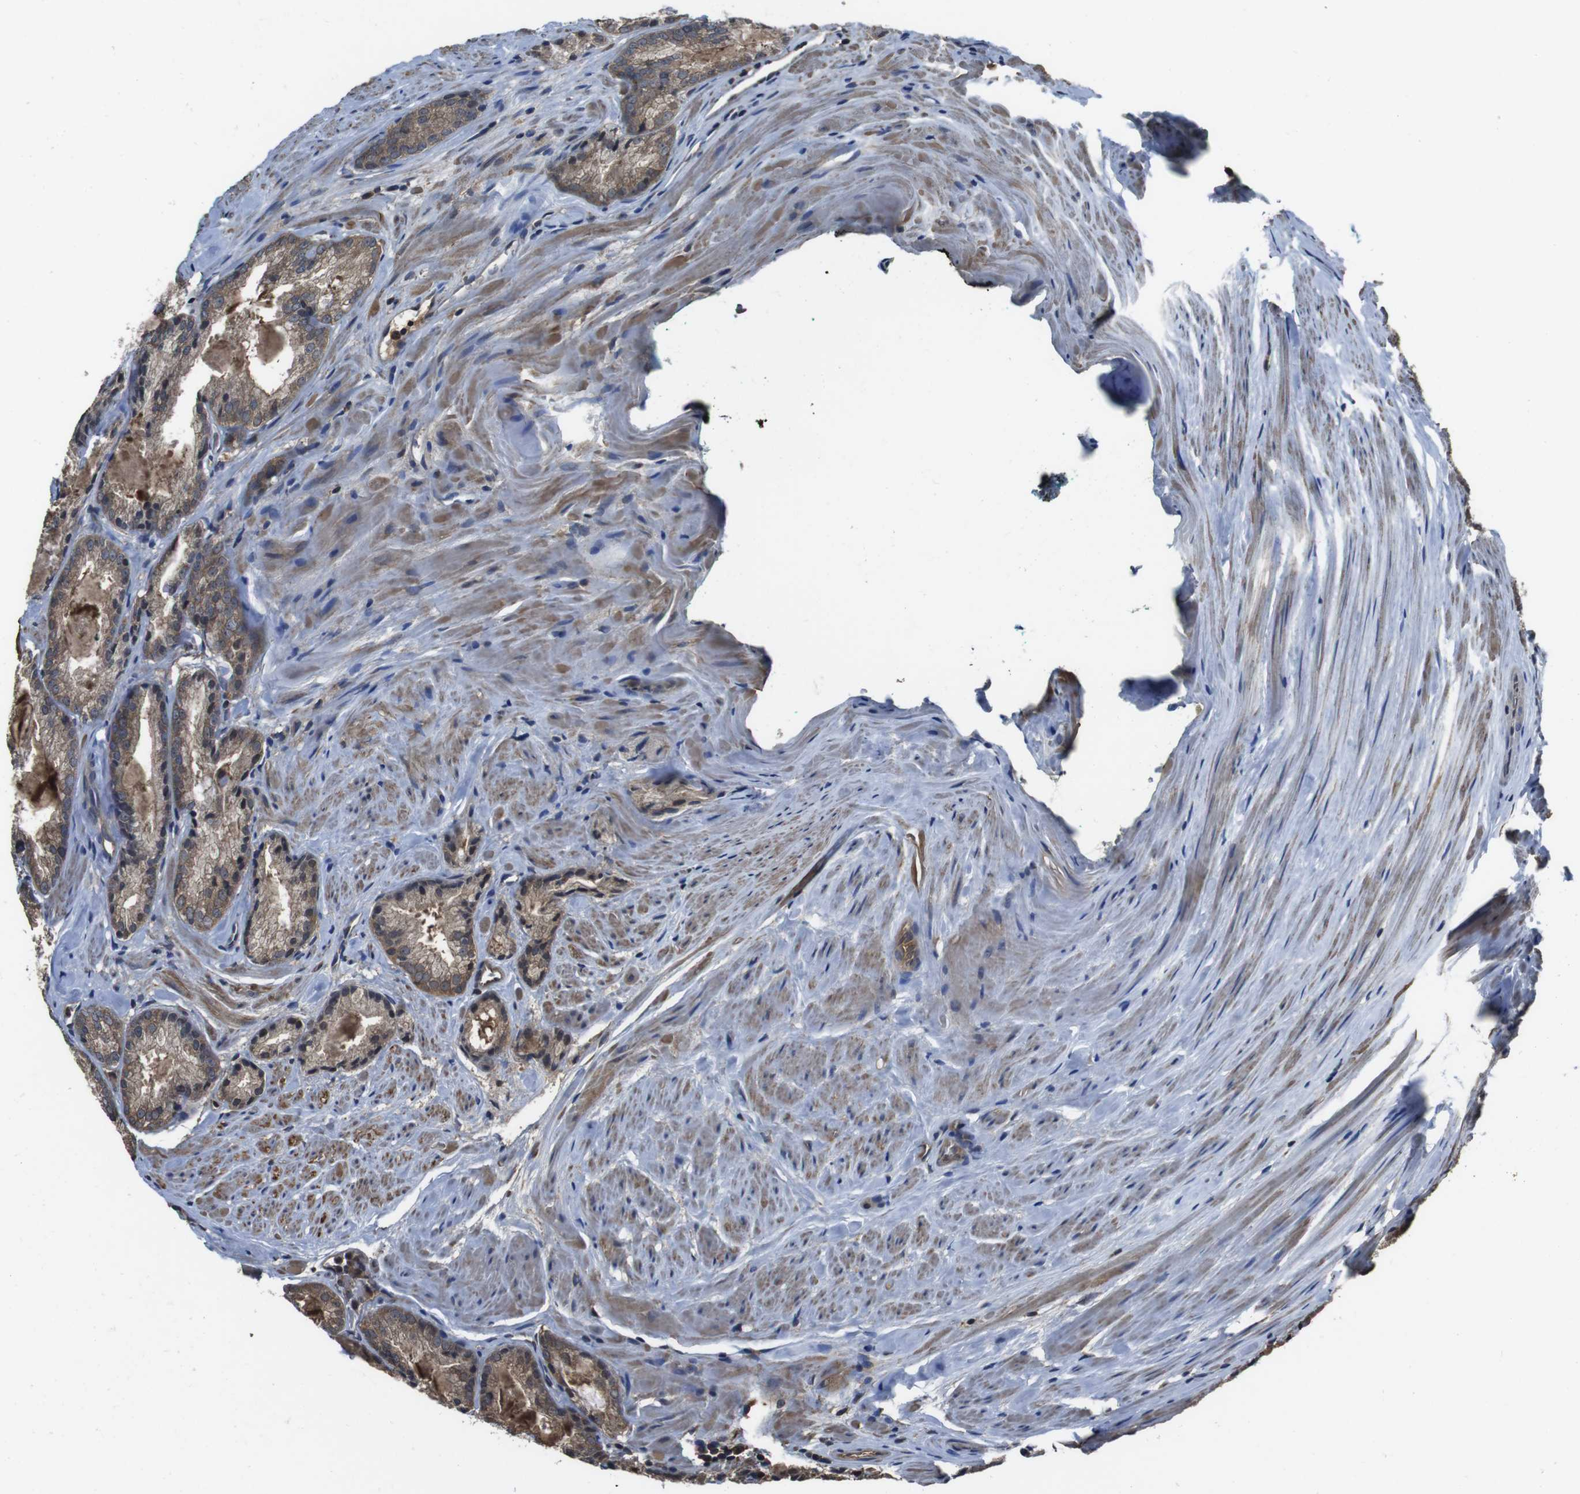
{"staining": {"intensity": "moderate", "quantity": ">75%", "location": "cytoplasmic/membranous"}, "tissue": "prostate cancer", "cell_type": "Tumor cells", "image_type": "cancer", "snomed": [{"axis": "morphology", "description": "Adenocarcinoma, Low grade"}, {"axis": "topography", "description": "Prostate"}], "caption": "Prostate cancer (low-grade adenocarcinoma) tissue shows moderate cytoplasmic/membranous expression in approximately >75% of tumor cells, visualized by immunohistochemistry. (brown staining indicates protein expression, while blue staining denotes nuclei).", "gene": "CXCL11", "patient": {"sex": "male", "age": 64}}